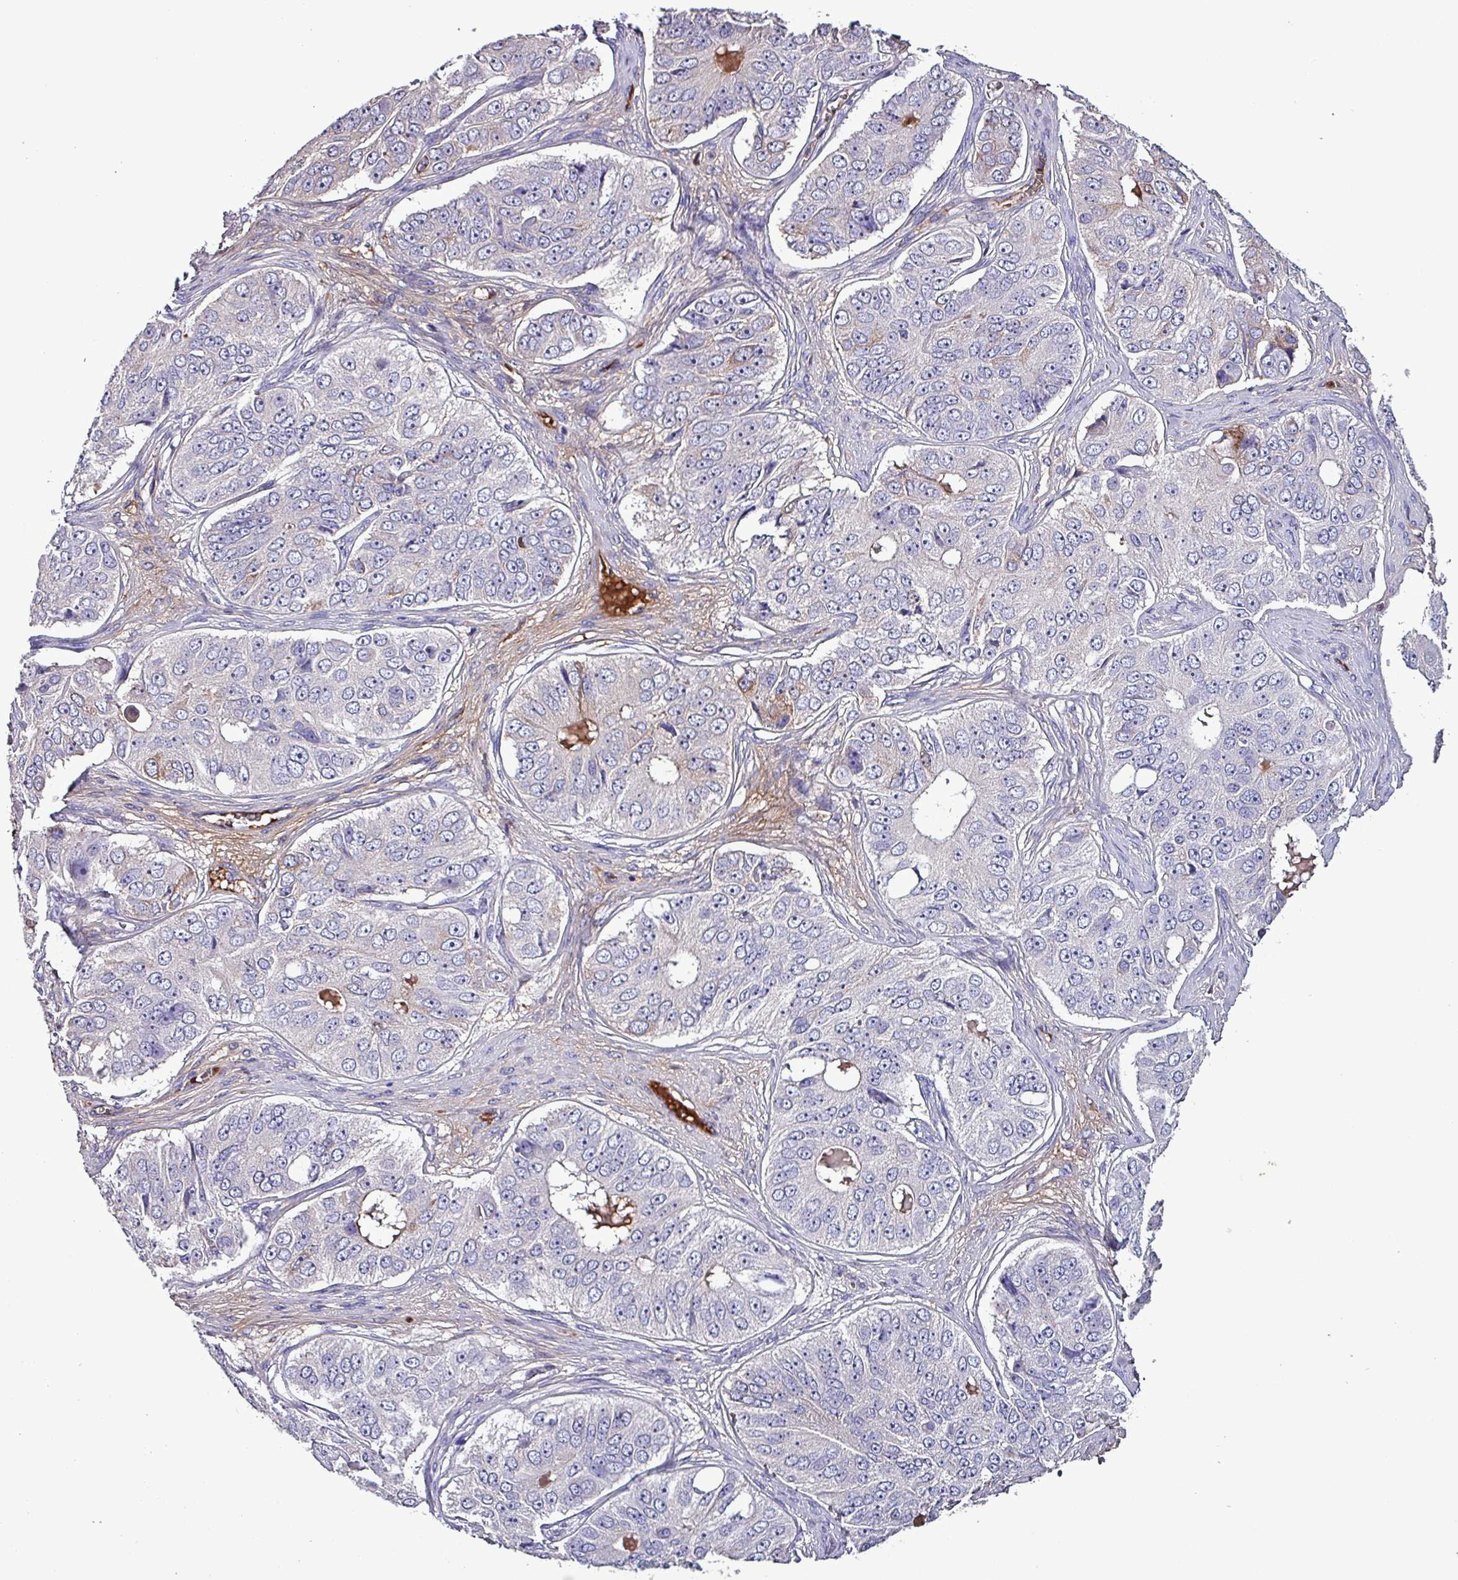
{"staining": {"intensity": "negative", "quantity": "none", "location": "none"}, "tissue": "ovarian cancer", "cell_type": "Tumor cells", "image_type": "cancer", "snomed": [{"axis": "morphology", "description": "Carcinoma, endometroid"}, {"axis": "topography", "description": "Ovary"}], "caption": "This histopathology image is of ovarian cancer stained with IHC to label a protein in brown with the nuclei are counter-stained blue. There is no expression in tumor cells.", "gene": "HP", "patient": {"sex": "female", "age": 51}}